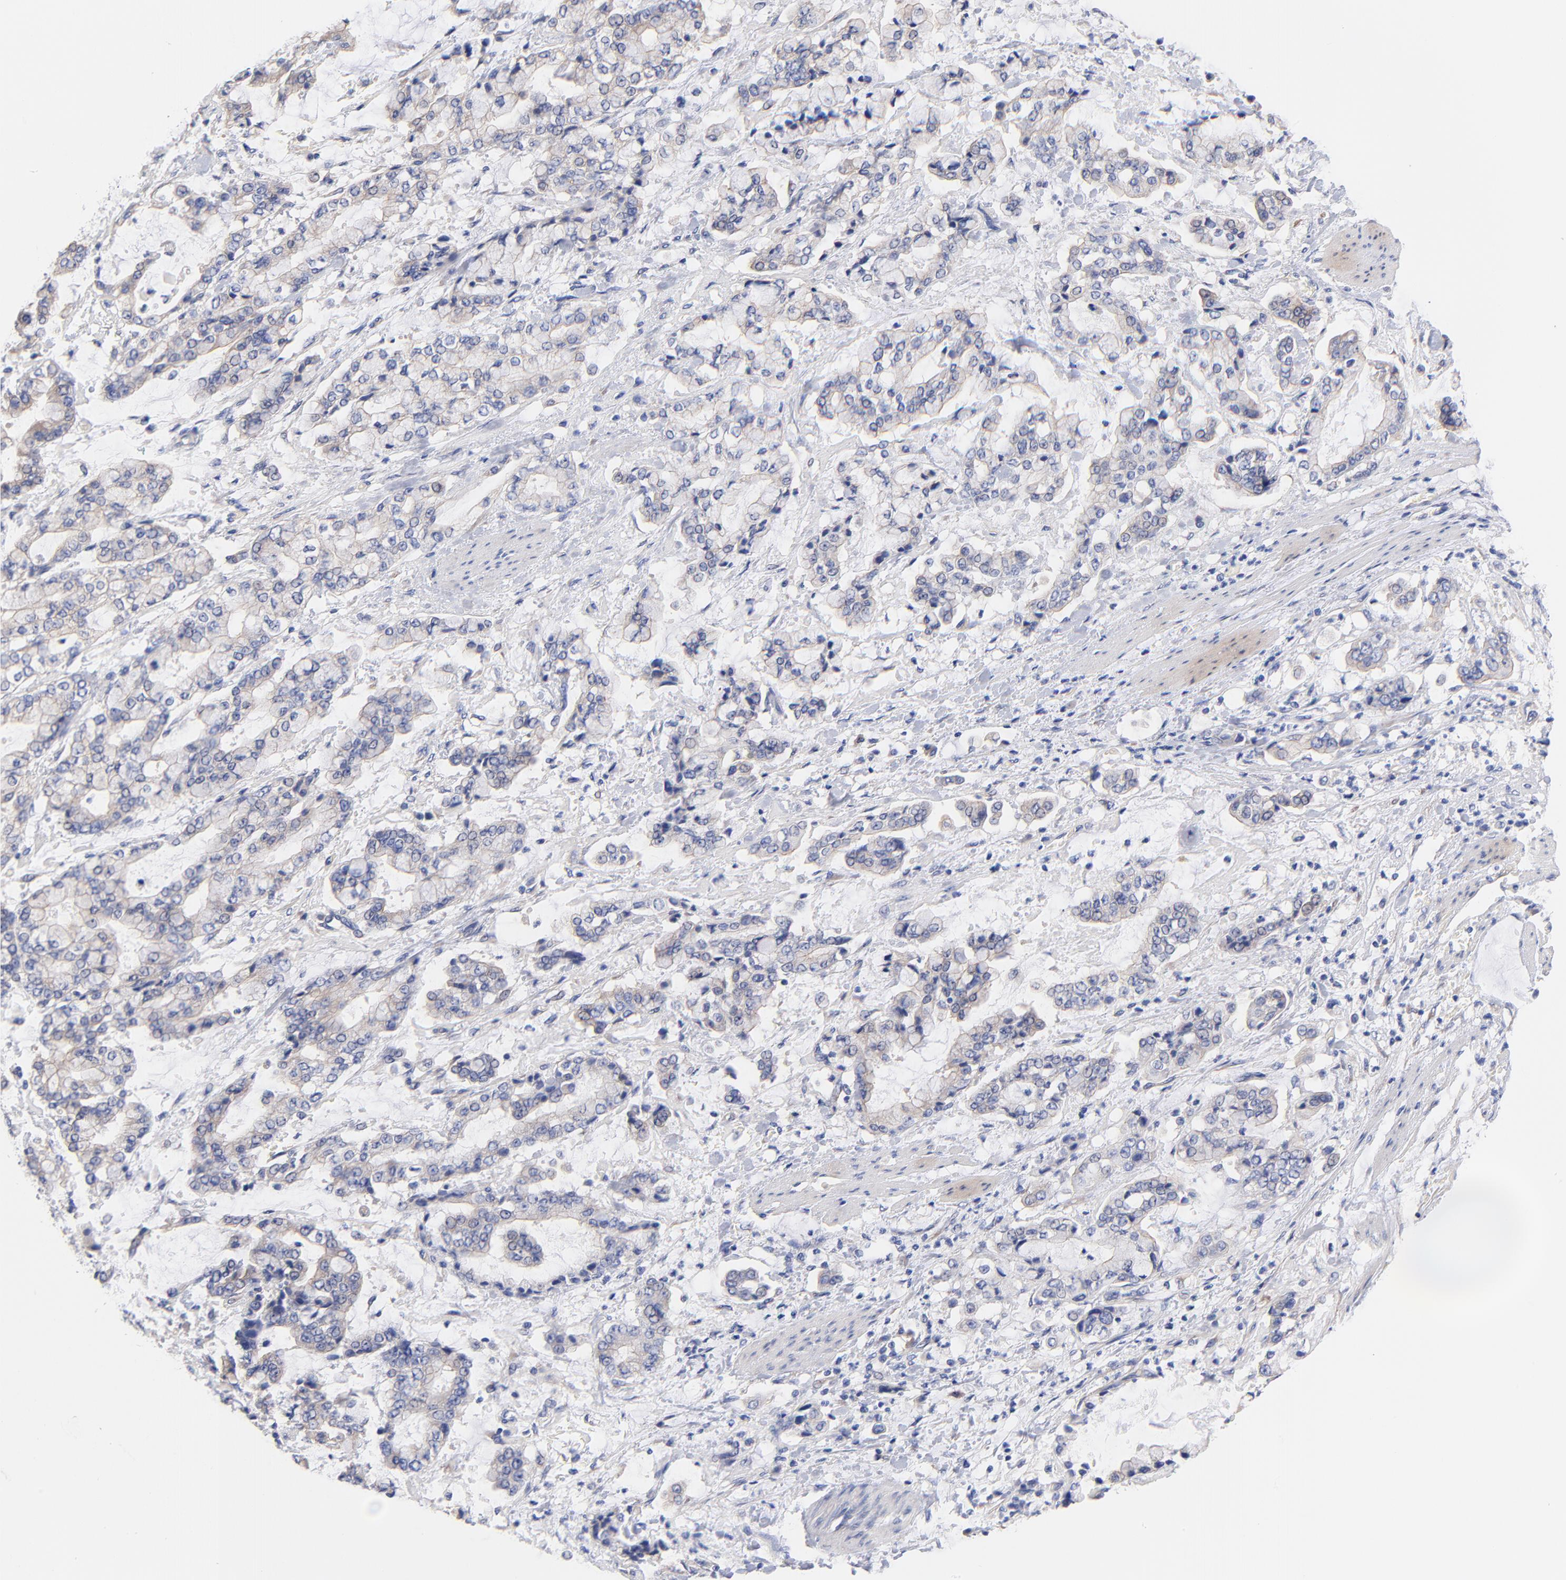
{"staining": {"intensity": "weak", "quantity": ">75%", "location": "cytoplasmic/membranous"}, "tissue": "stomach cancer", "cell_type": "Tumor cells", "image_type": "cancer", "snomed": [{"axis": "morphology", "description": "Normal tissue, NOS"}, {"axis": "morphology", "description": "Adenocarcinoma, NOS"}, {"axis": "topography", "description": "Stomach, upper"}, {"axis": "topography", "description": "Stomach"}], "caption": "Human adenocarcinoma (stomach) stained with a protein marker exhibits weak staining in tumor cells.", "gene": "TNFRSF13C", "patient": {"sex": "male", "age": 76}}